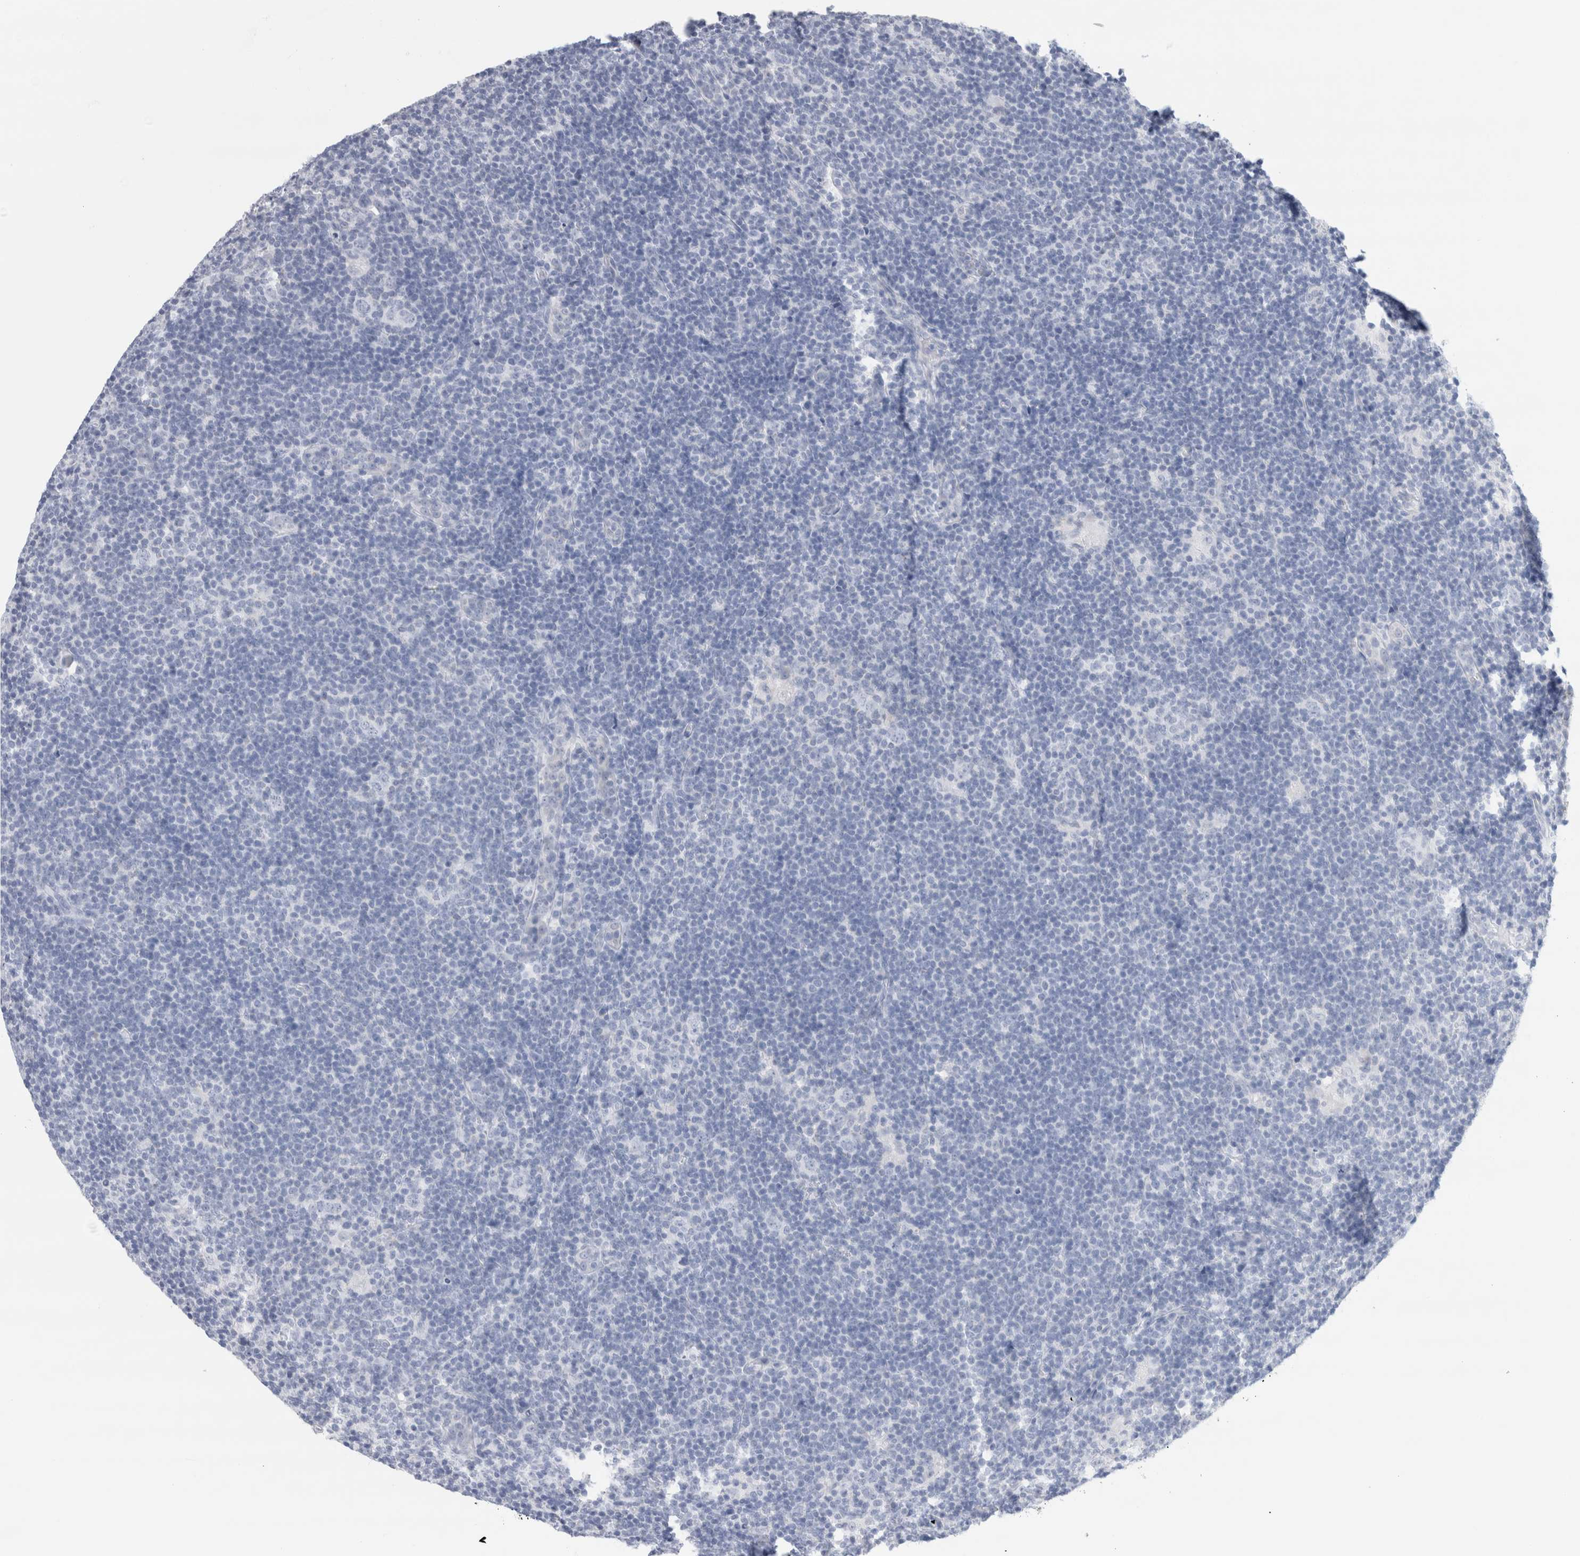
{"staining": {"intensity": "negative", "quantity": "none", "location": "none"}, "tissue": "lymphoma", "cell_type": "Tumor cells", "image_type": "cancer", "snomed": [{"axis": "morphology", "description": "Hodgkin's disease, NOS"}, {"axis": "topography", "description": "Lymph node"}], "caption": "Immunohistochemical staining of human lymphoma demonstrates no significant positivity in tumor cells. The staining is performed using DAB brown chromogen with nuclei counter-stained in using hematoxylin.", "gene": "ECHDC2", "patient": {"sex": "female", "age": 57}}